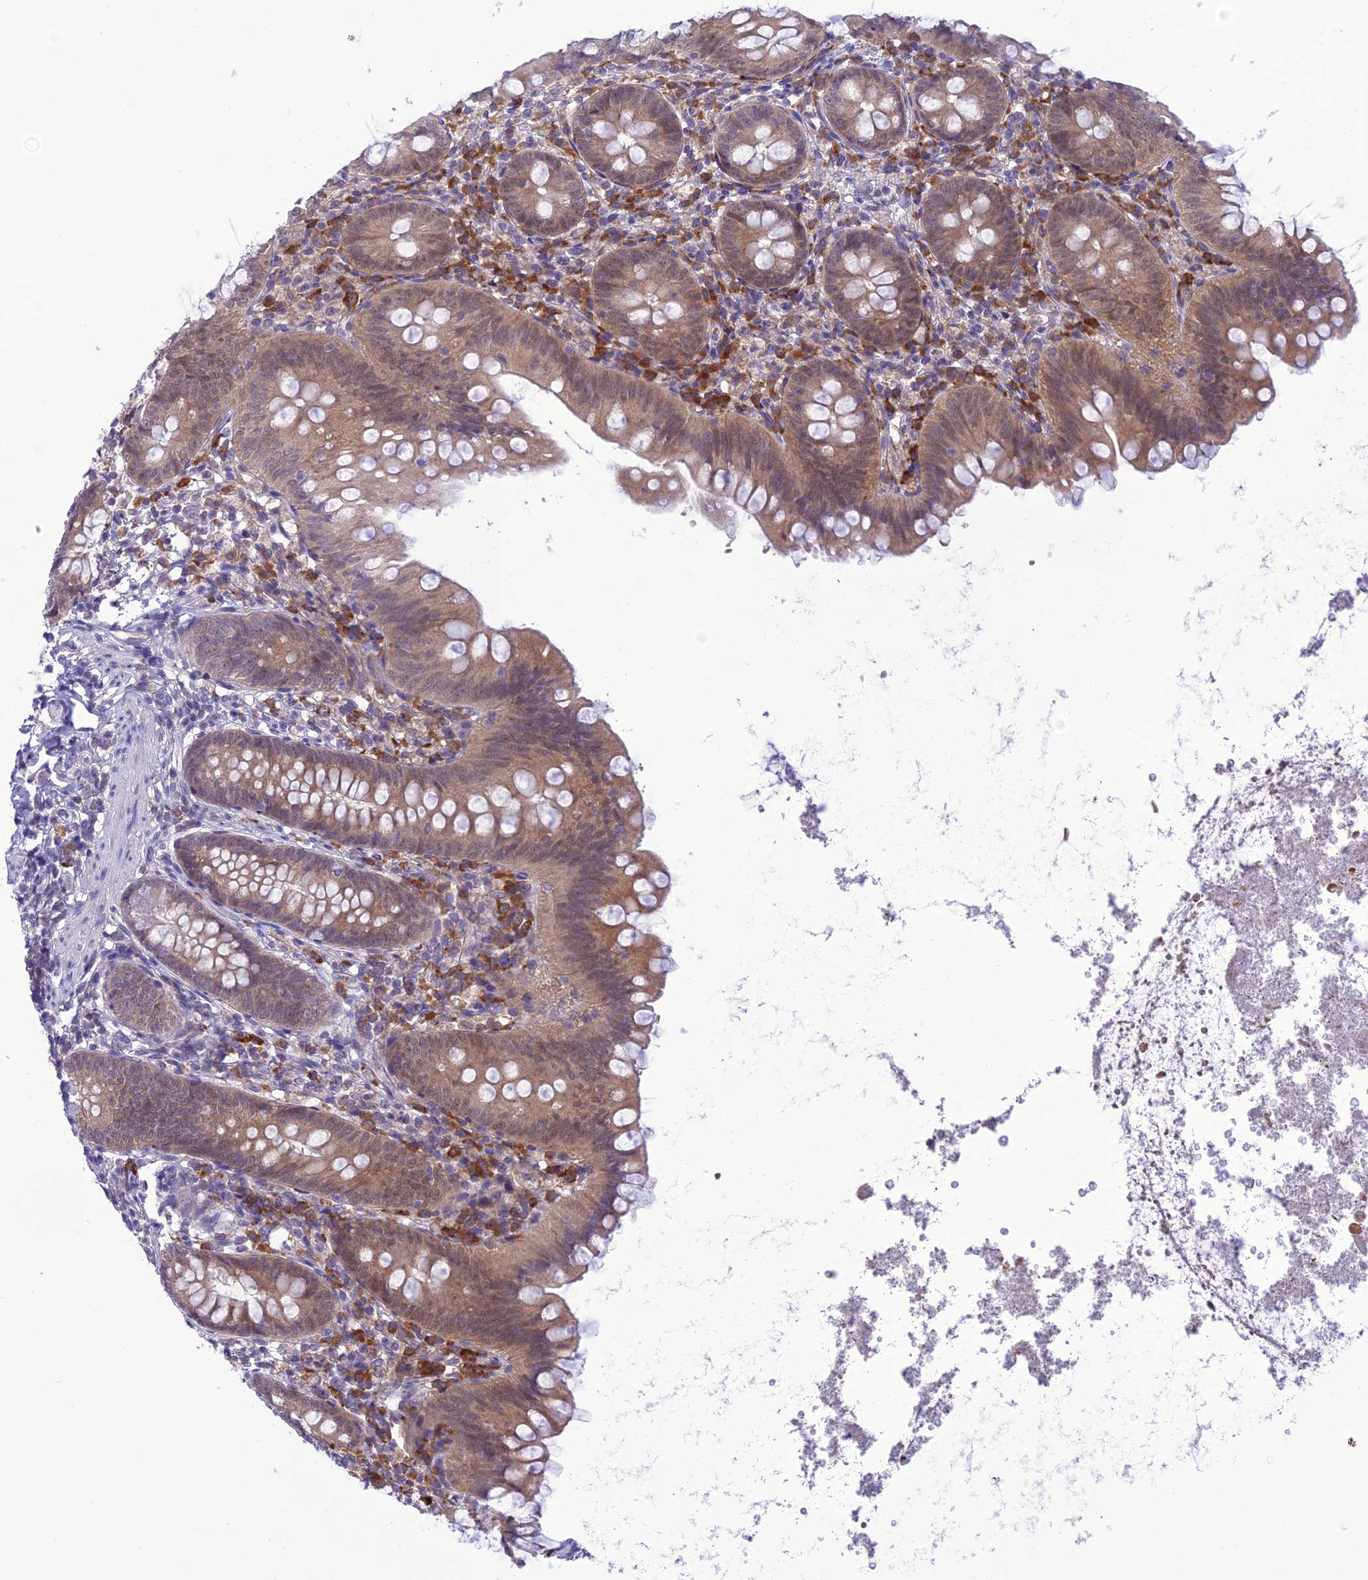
{"staining": {"intensity": "weak", "quantity": ">75%", "location": "cytoplasmic/membranous"}, "tissue": "appendix", "cell_type": "Glandular cells", "image_type": "normal", "snomed": [{"axis": "morphology", "description": "Normal tissue, NOS"}, {"axis": "topography", "description": "Appendix"}], "caption": "A photomicrograph of appendix stained for a protein shows weak cytoplasmic/membranous brown staining in glandular cells. The protein of interest is shown in brown color, while the nuclei are stained blue.", "gene": "RNF126", "patient": {"sex": "female", "age": 62}}